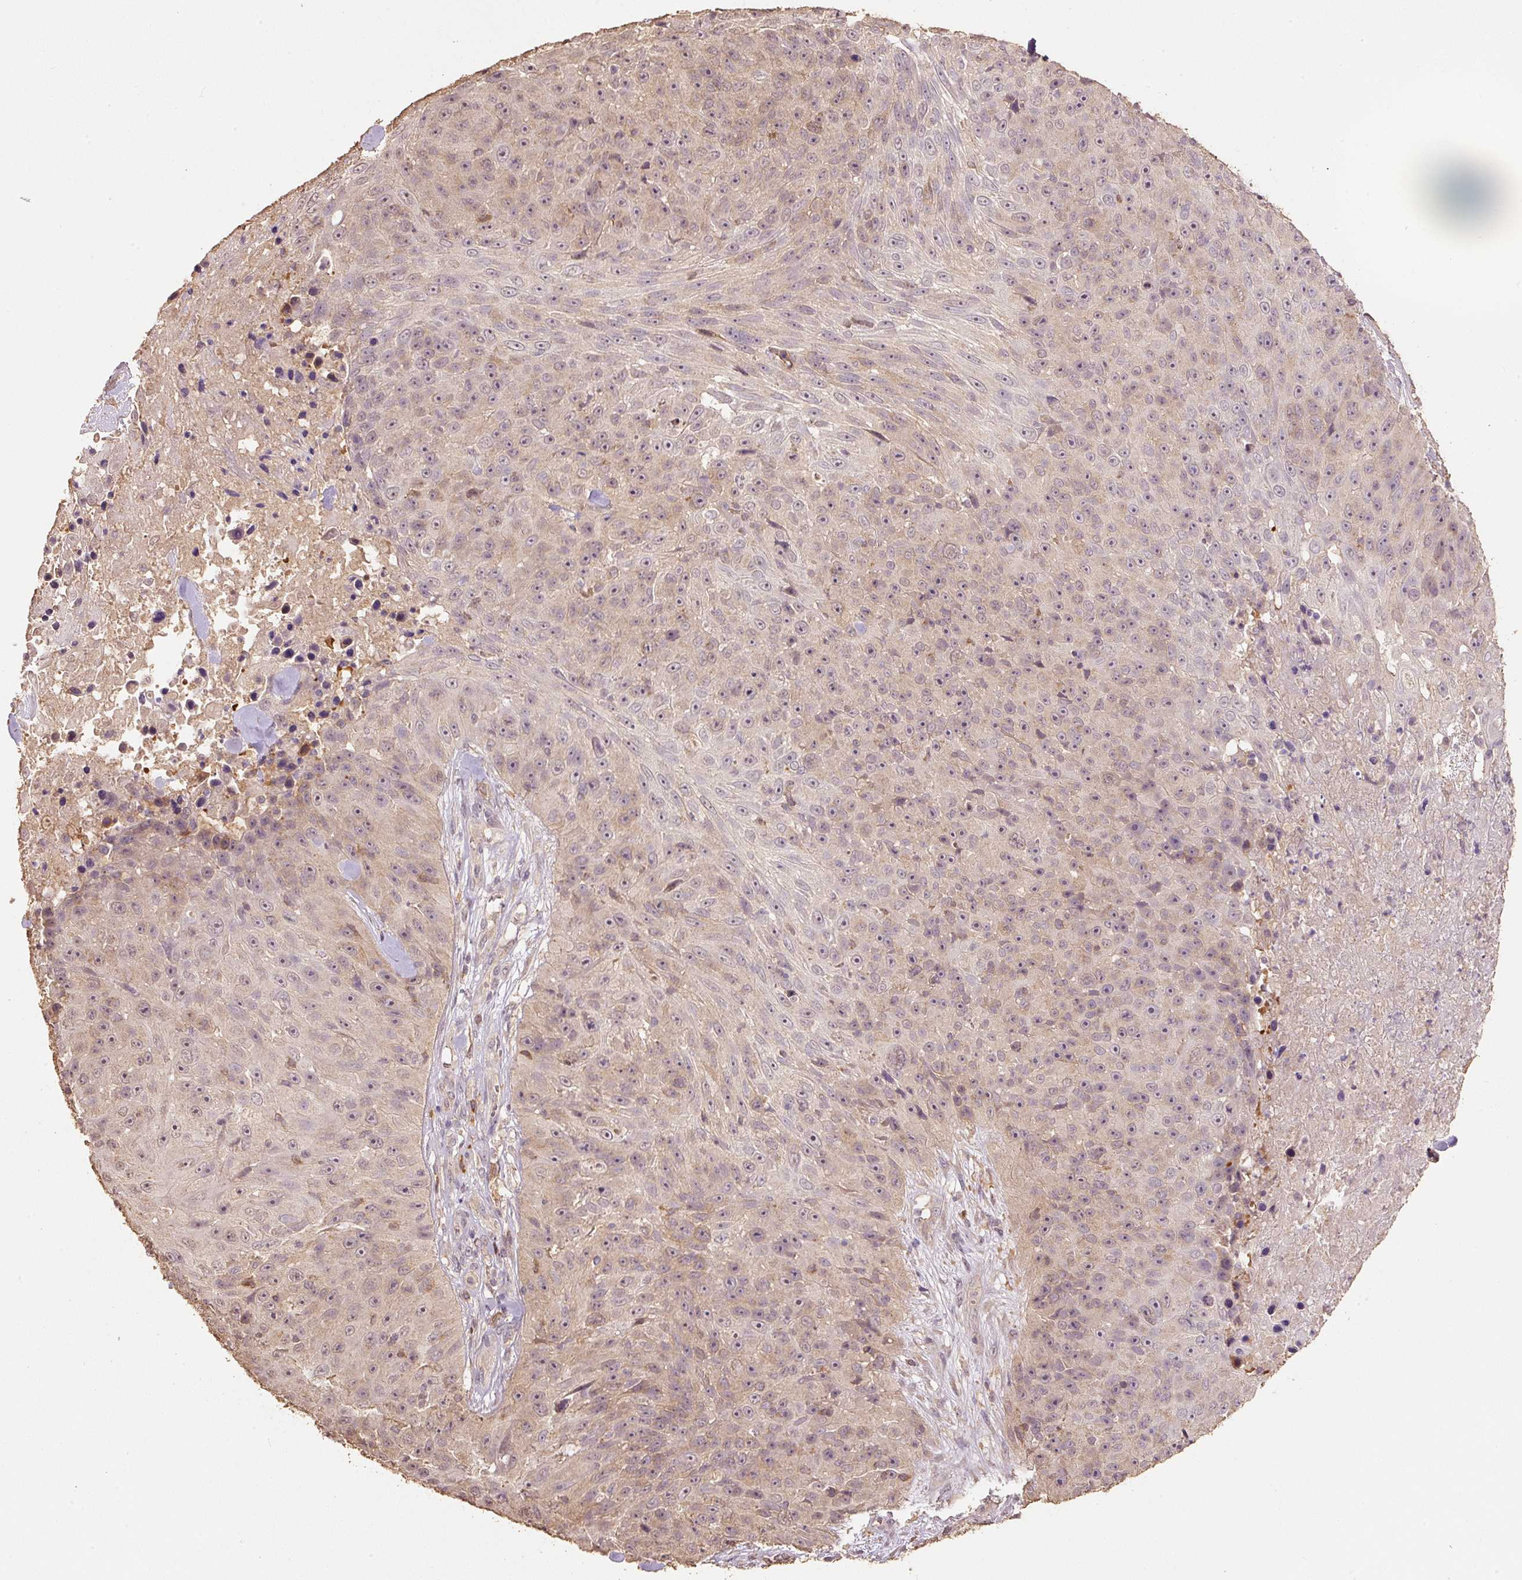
{"staining": {"intensity": "weak", "quantity": ">75%", "location": "cytoplasmic/membranous,nuclear"}, "tissue": "skin cancer", "cell_type": "Tumor cells", "image_type": "cancer", "snomed": [{"axis": "morphology", "description": "Squamous cell carcinoma, NOS"}, {"axis": "topography", "description": "Skin"}], "caption": "High-power microscopy captured an immunohistochemistry (IHC) image of skin cancer, revealing weak cytoplasmic/membranous and nuclear staining in approximately >75% of tumor cells.", "gene": "HERC2", "patient": {"sex": "female", "age": 87}}